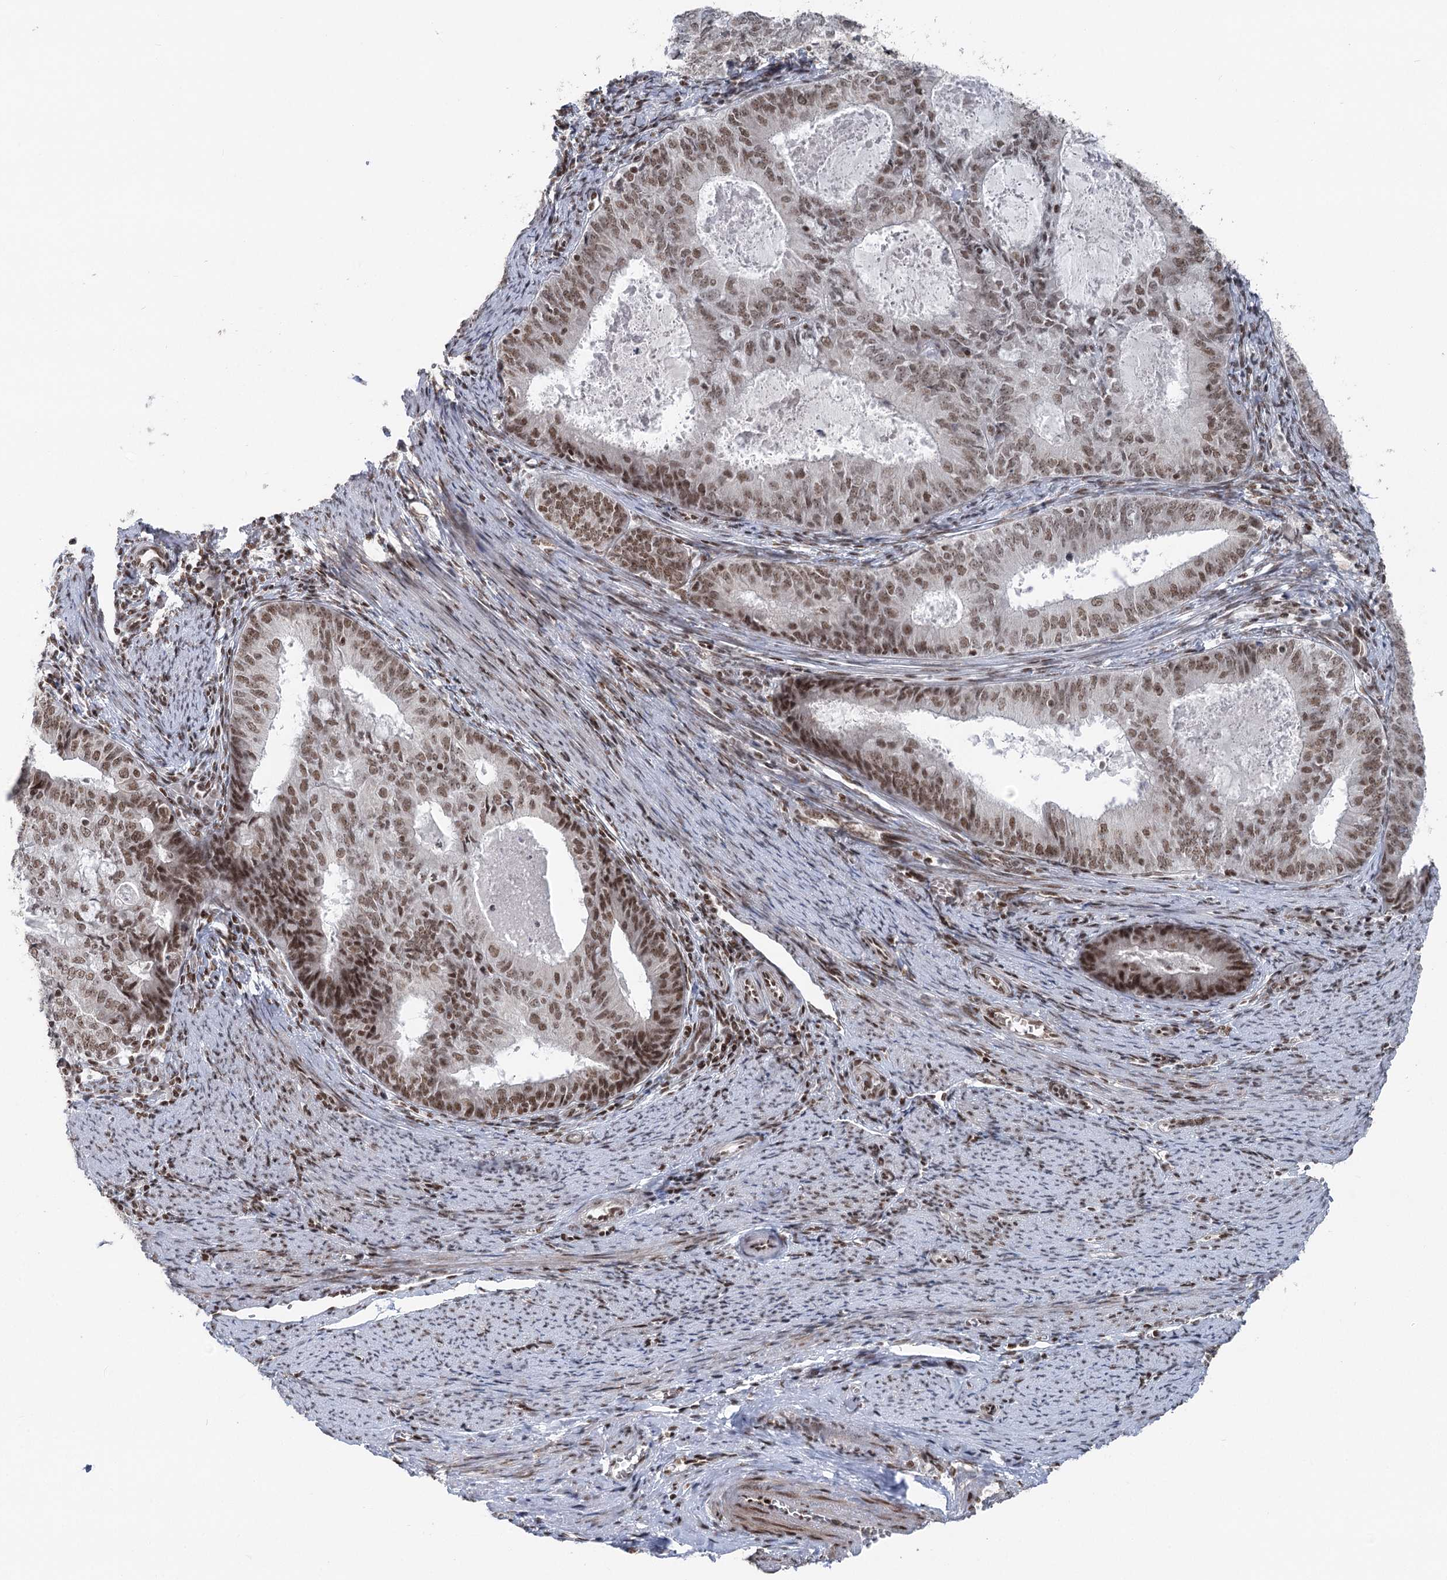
{"staining": {"intensity": "moderate", "quantity": ">75%", "location": "nuclear"}, "tissue": "endometrial cancer", "cell_type": "Tumor cells", "image_type": "cancer", "snomed": [{"axis": "morphology", "description": "Adenocarcinoma, NOS"}, {"axis": "topography", "description": "Endometrium"}], "caption": "Endometrial cancer stained with a protein marker reveals moderate staining in tumor cells.", "gene": "CGGBP1", "patient": {"sex": "female", "age": 57}}